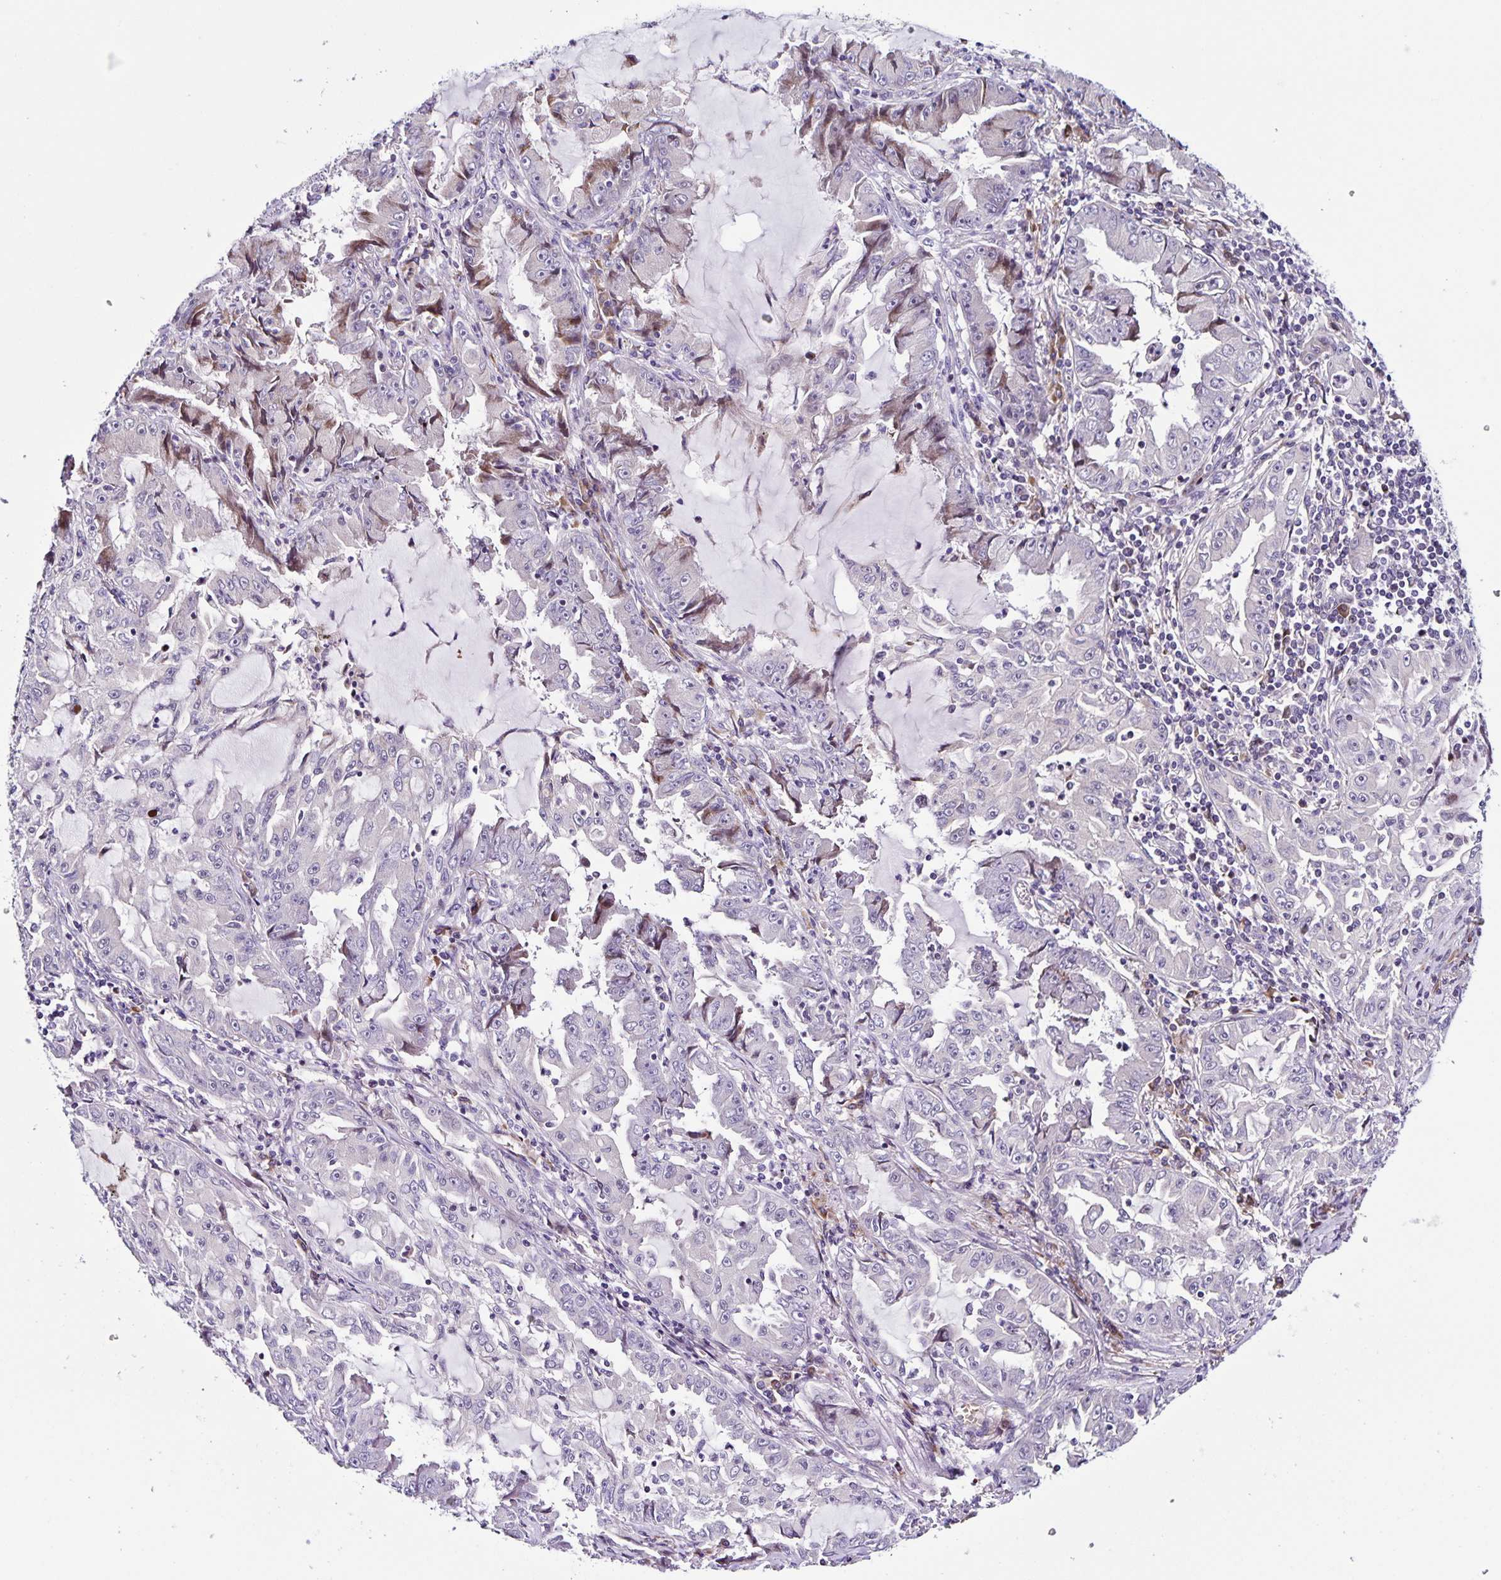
{"staining": {"intensity": "negative", "quantity": "none", "location": "none"}, "tissue": "lung cancer", "cell_type": "Tumor cells", "image_type": "cancer", "snomed": [{"axis": "morphology", "description": "Adenocarcinoma, NOS"}, {"axis": "topography", "description": "Lung"}], "caption": "IHC photomicrograph of human lung cancer (adenocarcinoma) stained for a protein (brown), which reveals no positivity in tumor cells. (DAB (3,3'-diaminobenzidine) IHC visualized using brightfield microscopy, high magnification).", "gene": "RNFT2", "patient": {"sex": "female", "age": 52}}